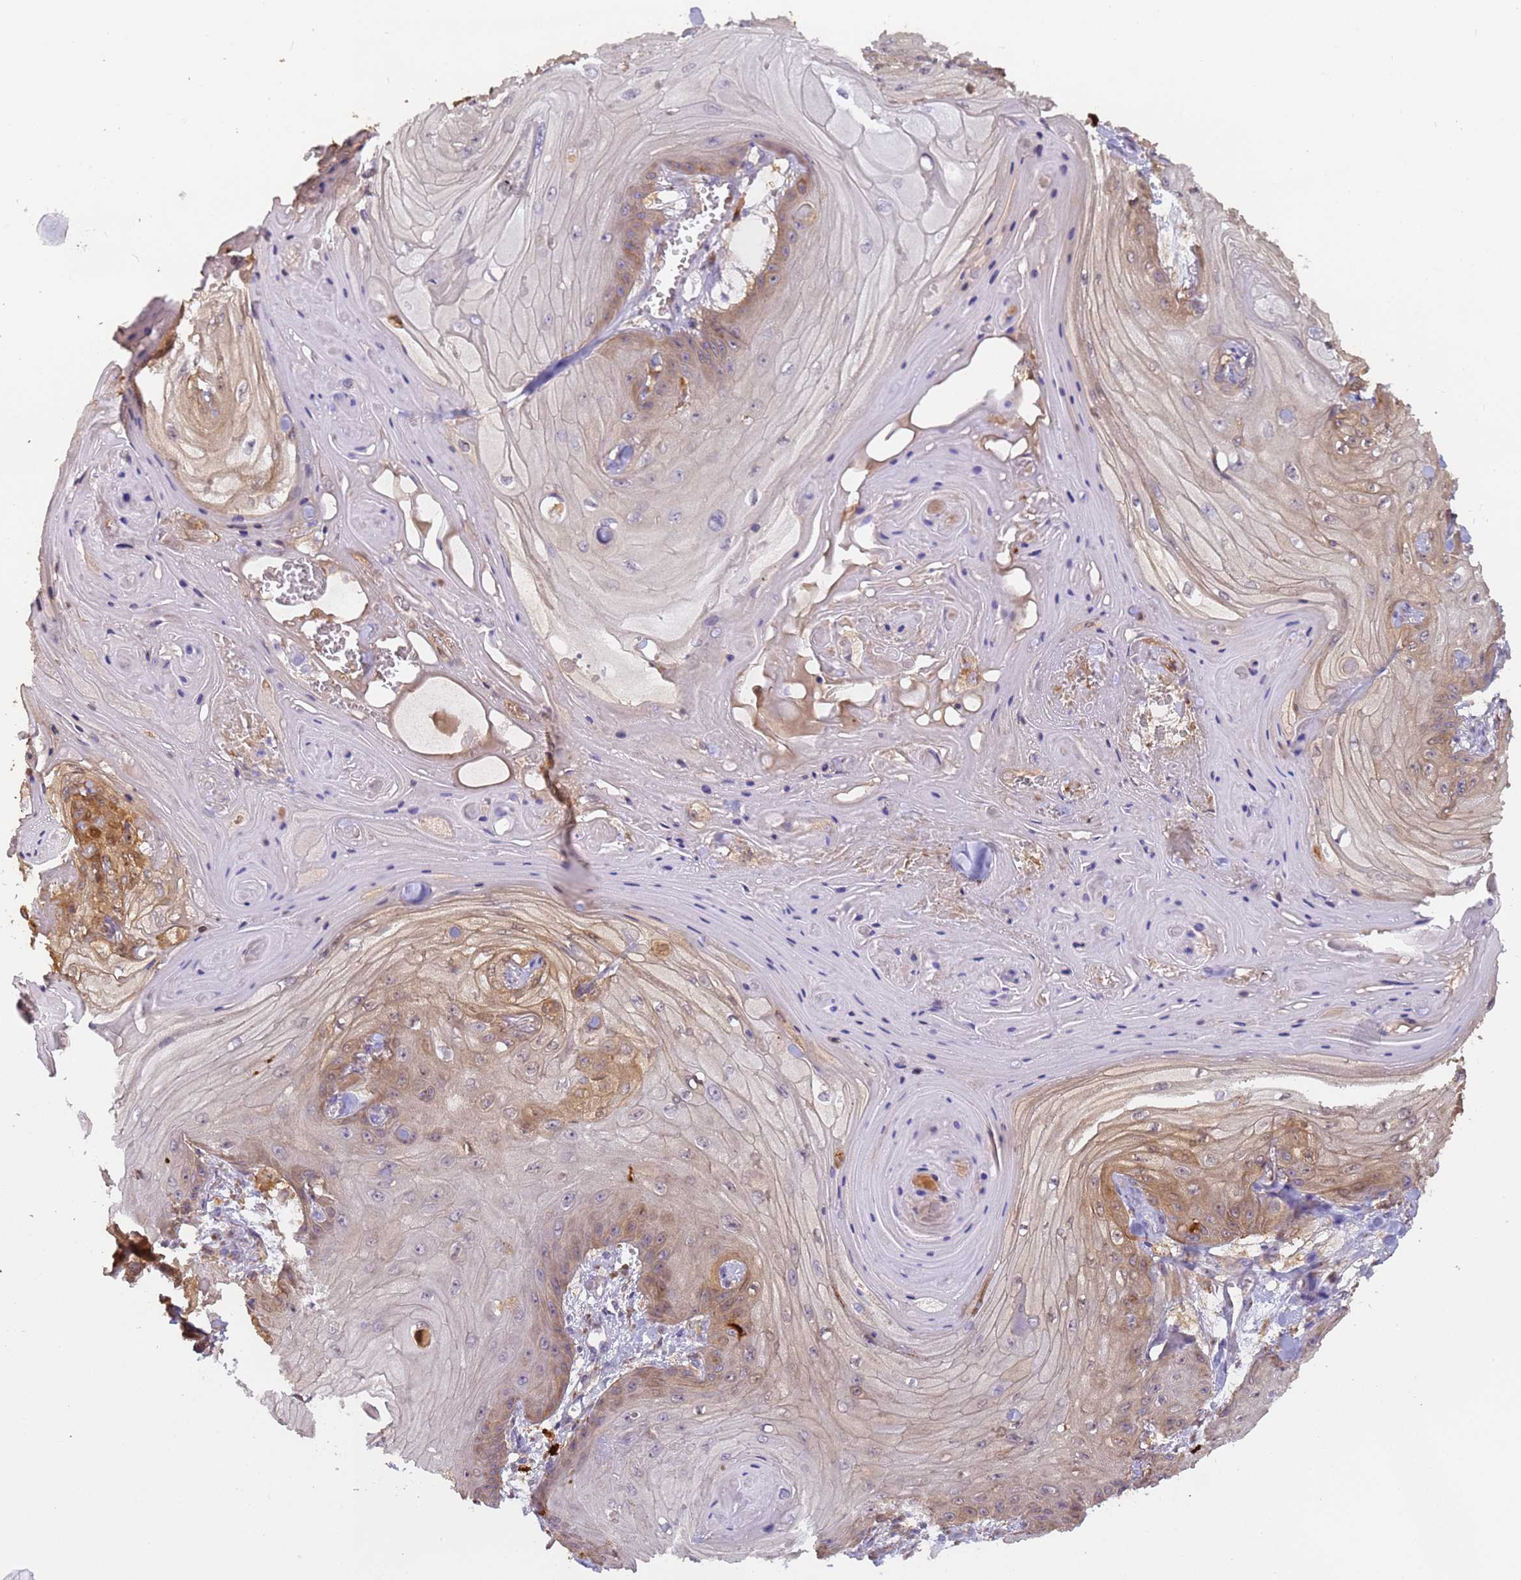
{"staining": {"intensity": "weak", "quantity": "25%-75%", "location": "cytoplasmic/membranous"}, "tissue": "skin cancer", "cell_type": "Tumor cells", "image_type": "cancer", "snomed": [{"axis": "morphology", "description": "Squamous cell carcinoma, NOS"}, {"axis": "topography", "description": "Skin"}], "caption": "This micrograph shows IHC staining of squamous cell carcinoma (skin), with low weak cytoplasmic/membranous staining in approximately 25%-75% of tumor cells.", "gene": "M6PR", "patient": {"sex": "male", "age": 74}}